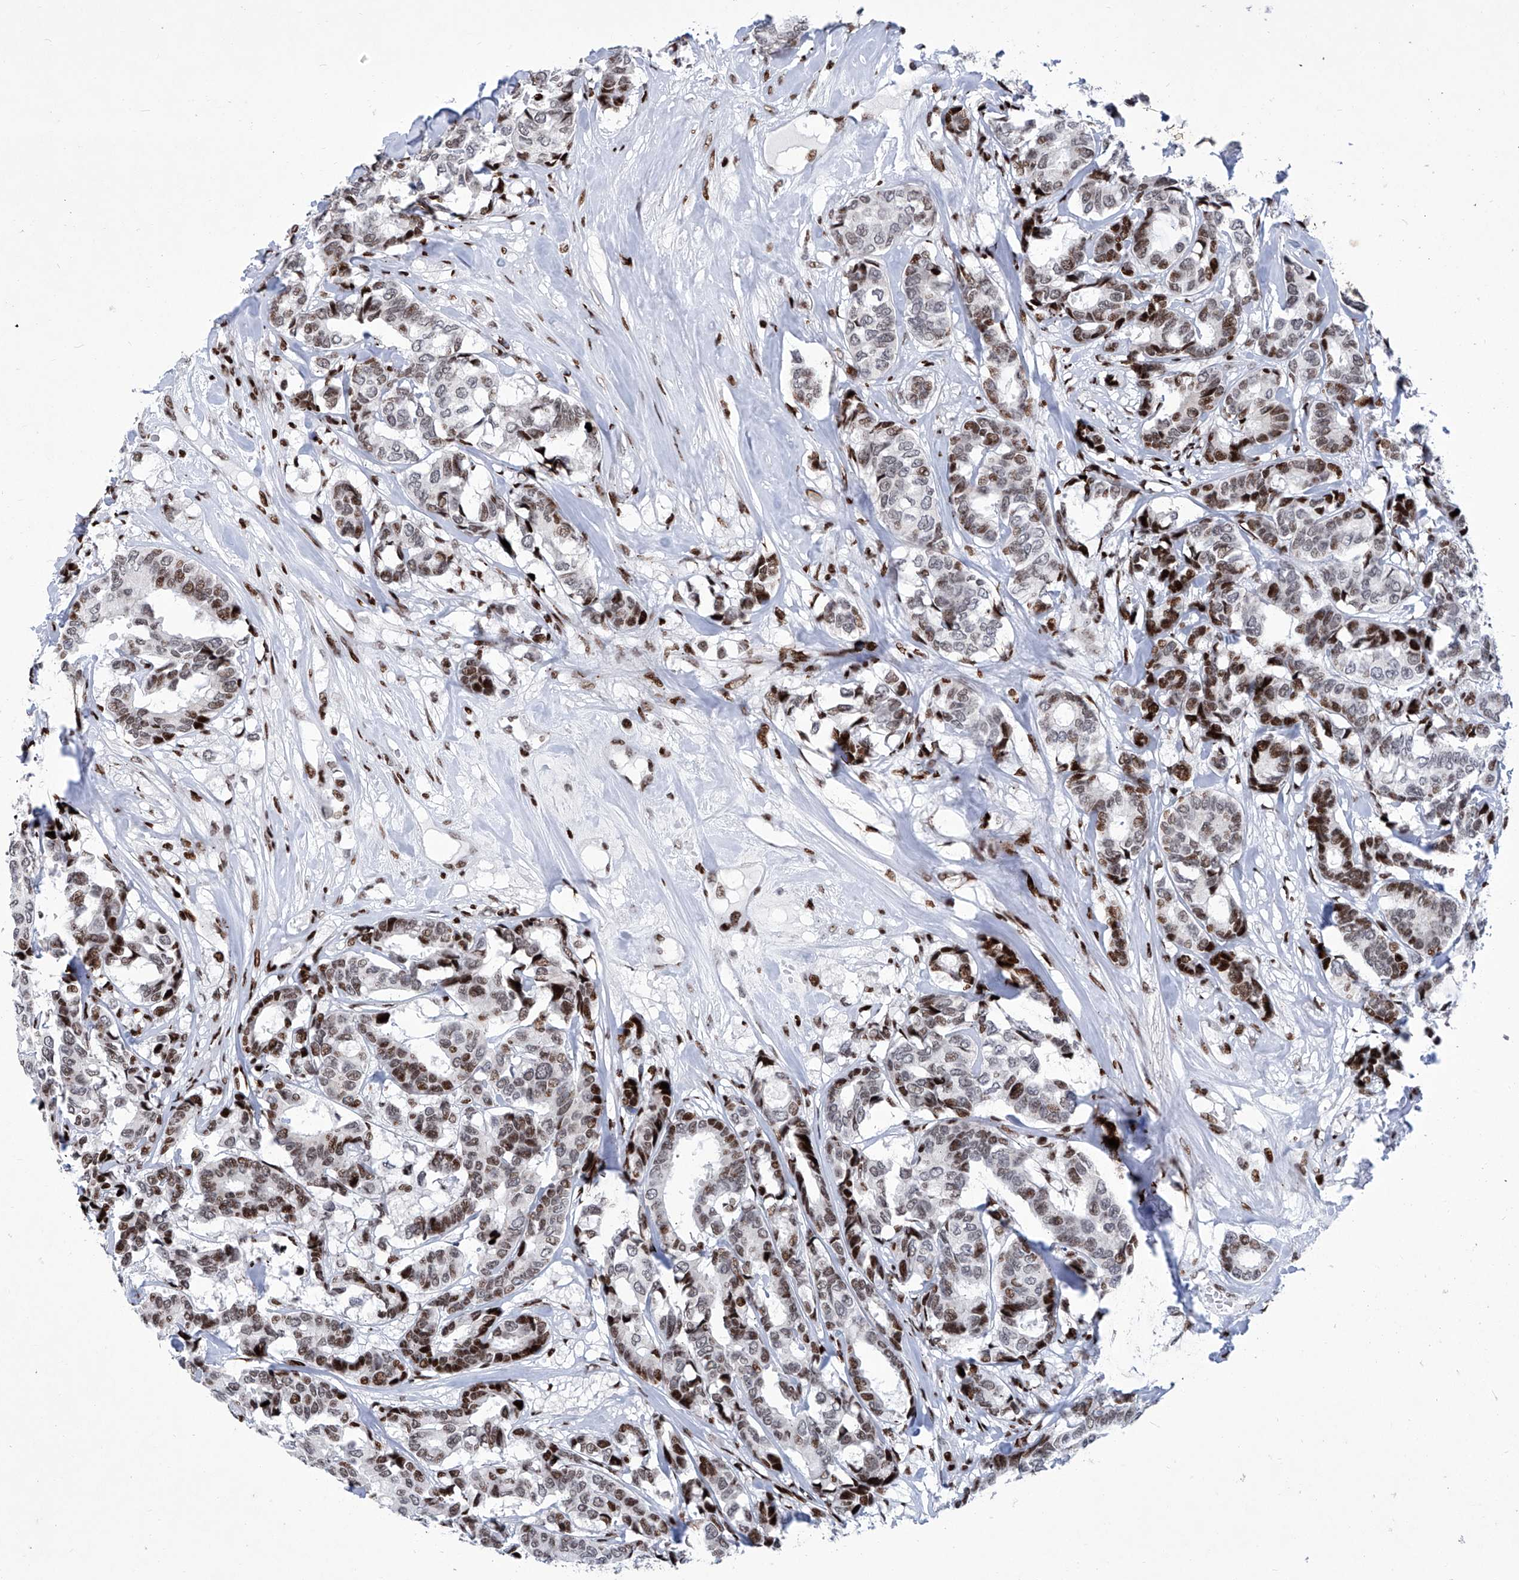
{"staining": {"intensity": "moderate", "quantity": ">75%", "location": "nuclear"}, "tissue": "breast cancer", "cell_type": "Tumor cells", "image_type": "cancer", "snomed": [{"axis": "morphology", "description": "Duct carcinoma"}, {"axis": "topography", "description": "Breast"}], "caption": "Immunohistochemistry (IHC) of breast cancer shows medium levels of moderate nuclear expression in approximately >75% of tumor cells.", "gene": "HEY2", "patient": {"sex": "female", "age": 87}}